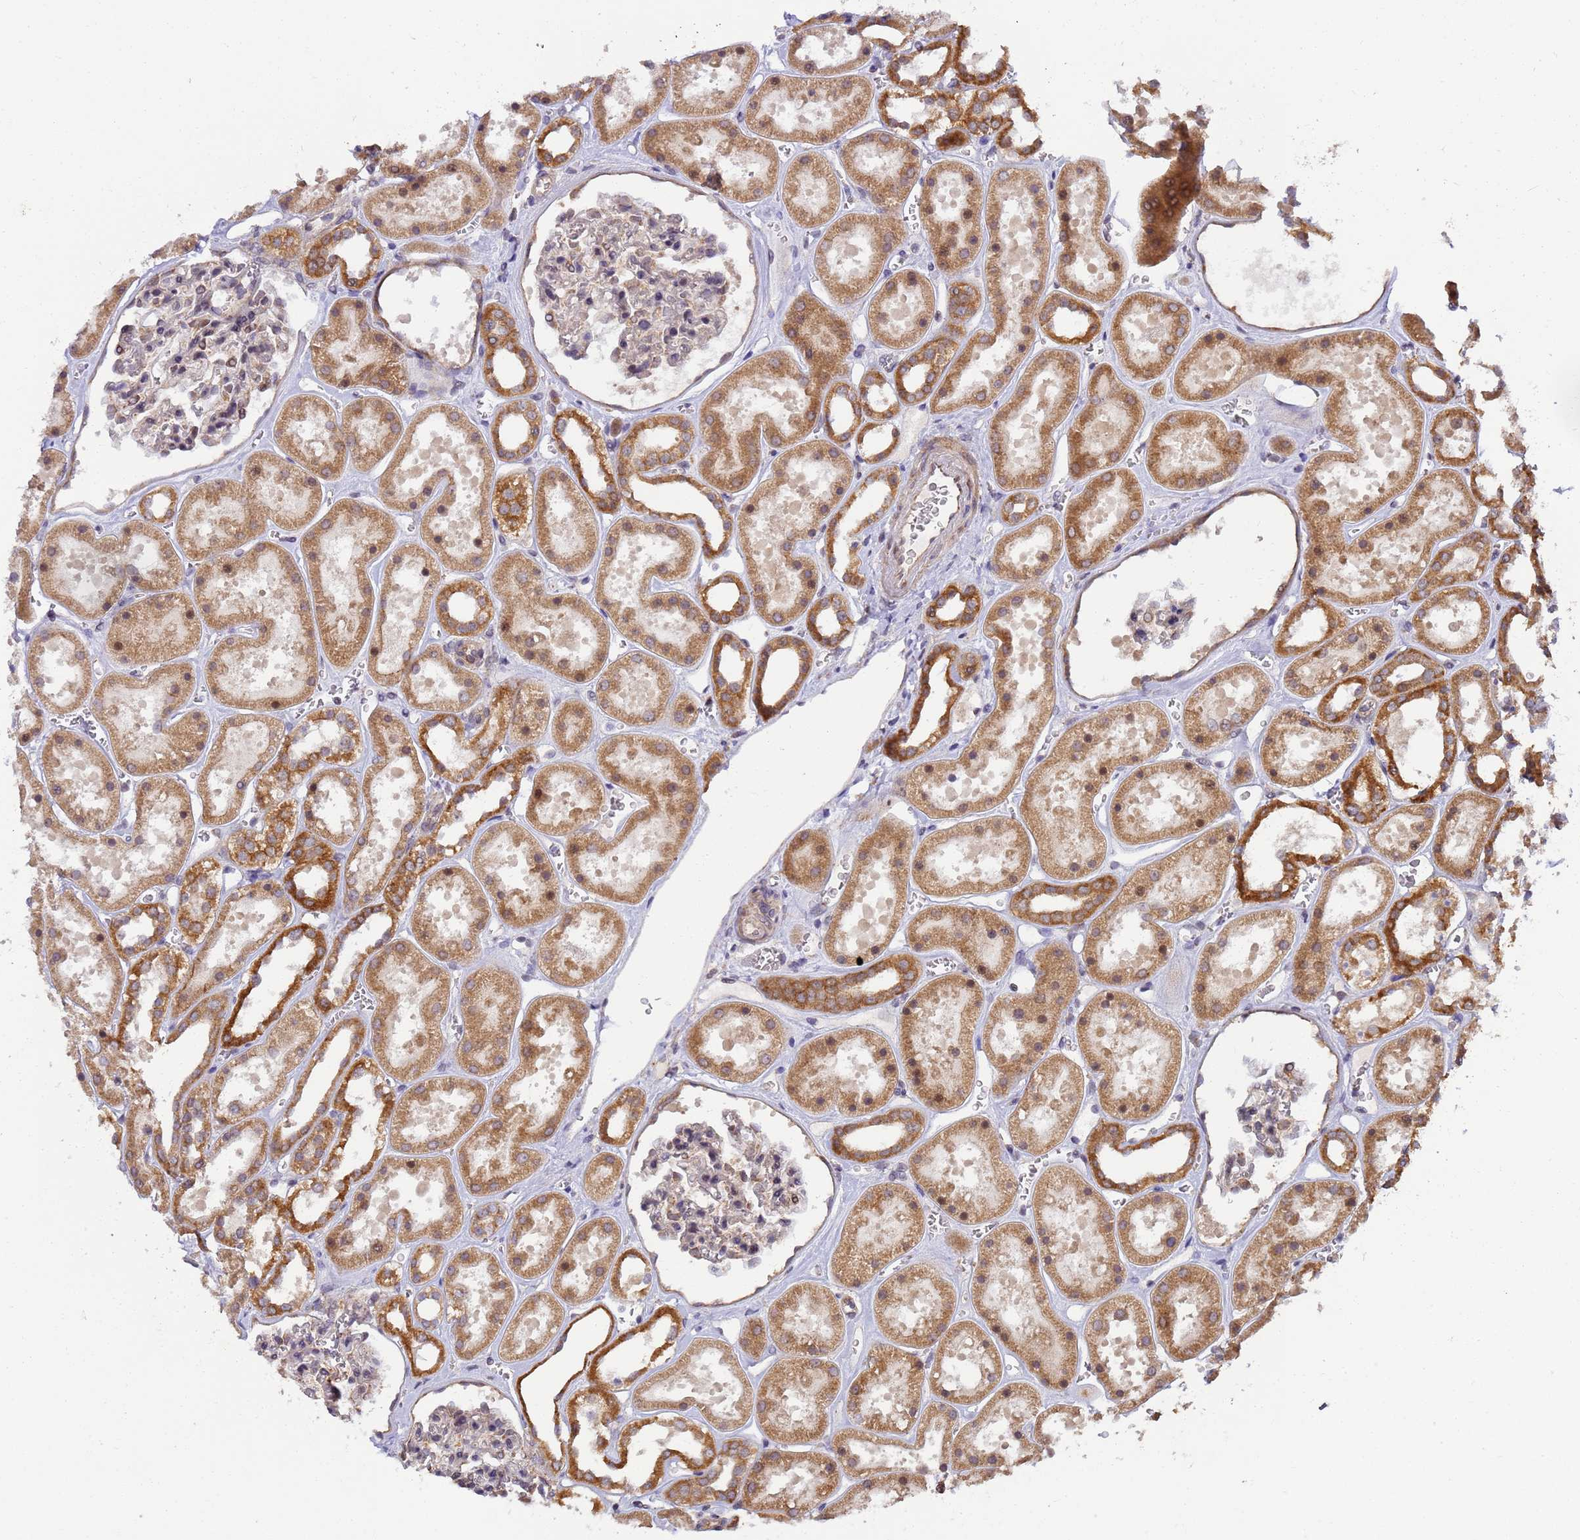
{"staining": {"intensity": "weak", "quantity": "25%-75%", "location": "cytoplasmic/membranous"}, "tissue": "kidney", "cell_type": "Cells in glomeruli", "image_type": "normal", "snomed": [{"axis": "morphology", "description": "Normal tissue, NOS"}, {"axis": "topography", "description": "Kidney"}], "caption": "Immunohistochemical staining of unremarkable kidney reveals low levels of weak cytoplasmic/membranous positivity in approximately 25%-75% of cells in glomeruli.", "gene": "RAPGEF3", "patient": {"sex": "female", "age": 41}}